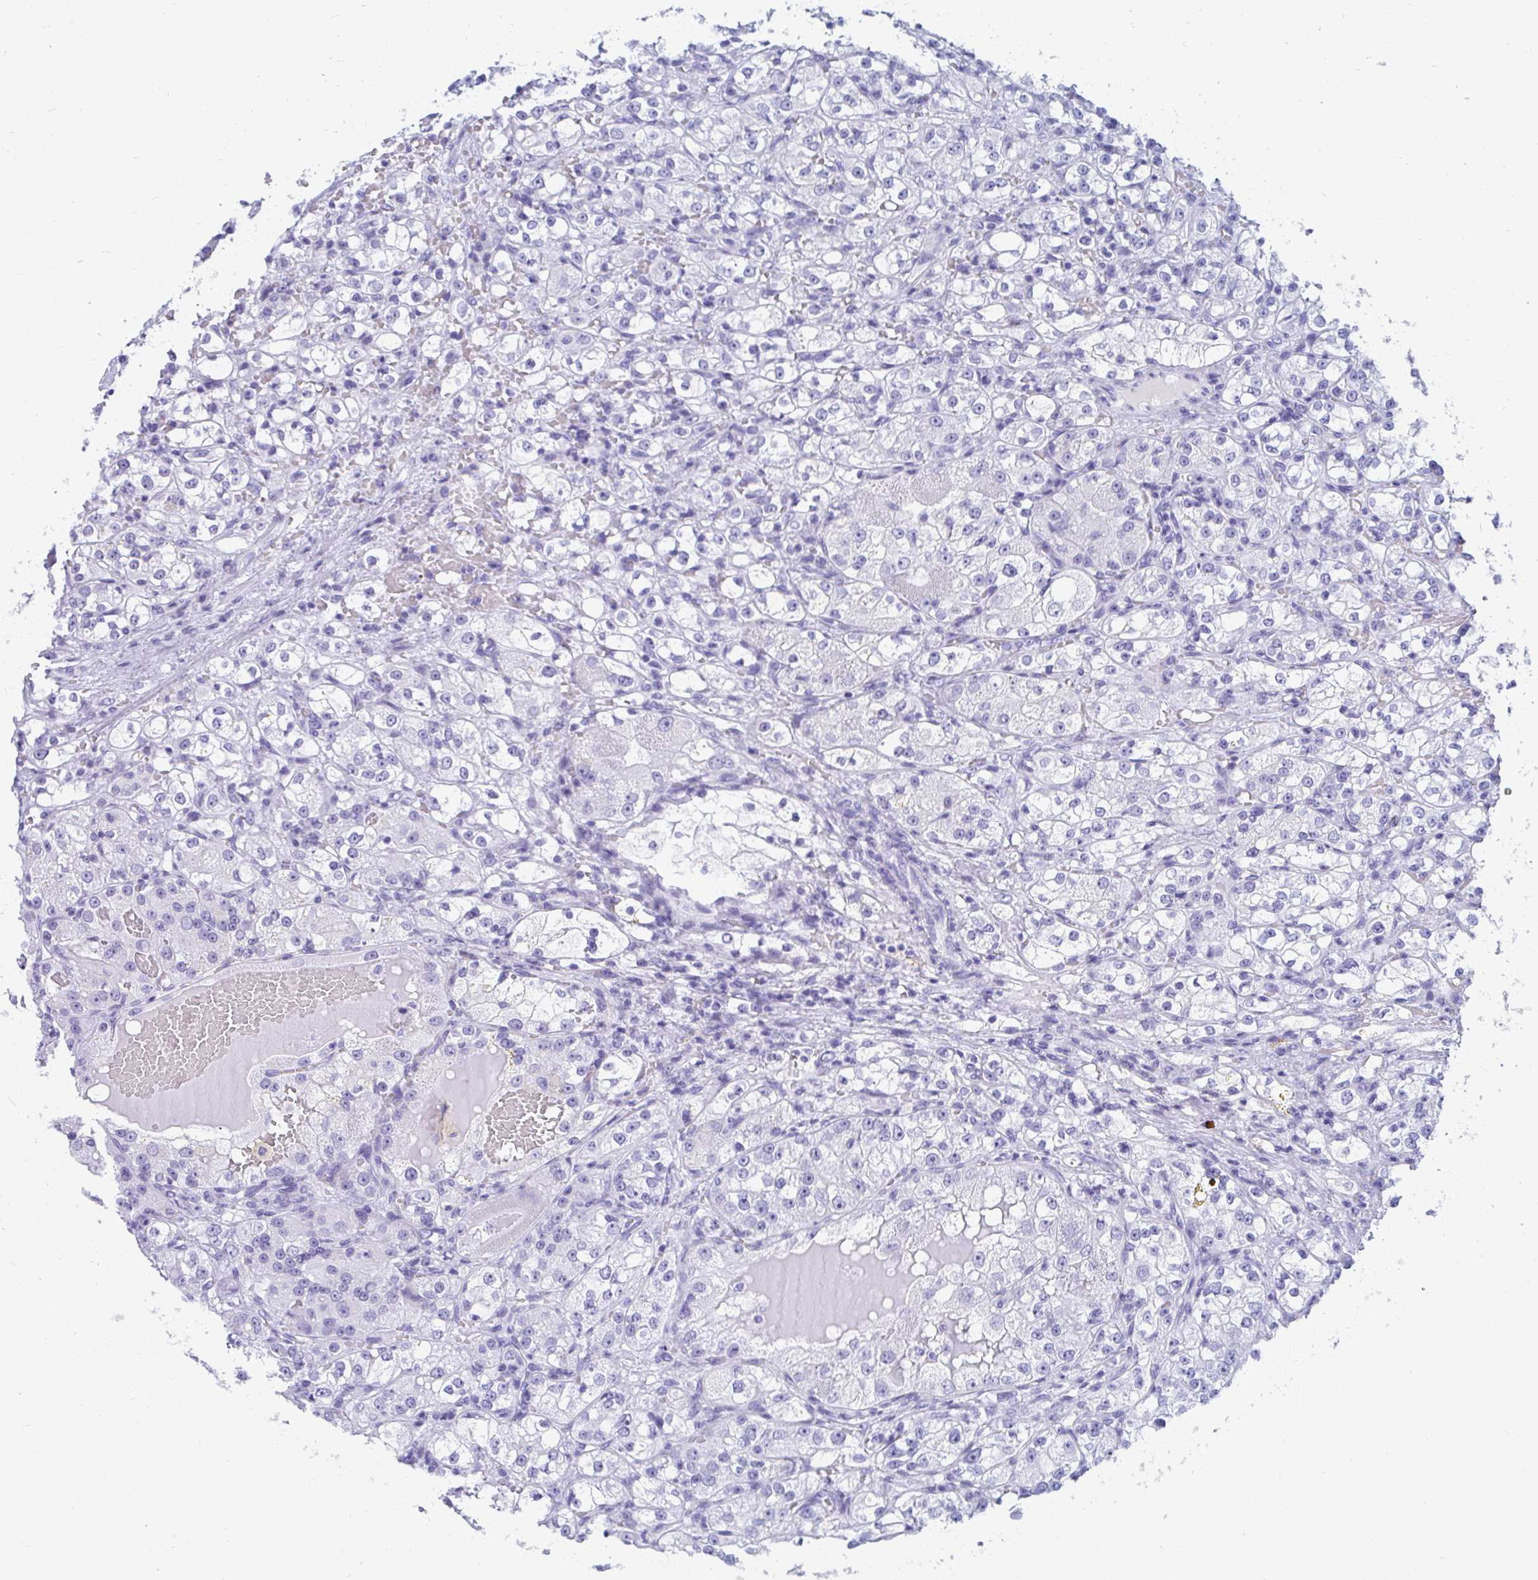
{"staining": {"intensity": "negative", "quantity": "none", "location": "none"}, "tissue": "renal cancer", "cell_type": "Tumor cells", "image_type": "cancer", "snomed": [{"axis": "morphology", "description": "Normal tissue, NOS"}, {"axis": "morphology", "description": "Adenocarcinoma, NOS"}, {"axis": "topography", "description": "Kidney"}], "caption": "Human renal cancer stained for a protein using immunohistochemistry (IHC) shows no staining in tumor cells.", "gene": "MROH2B", "patient": {"sex": "male", "age": 61}}